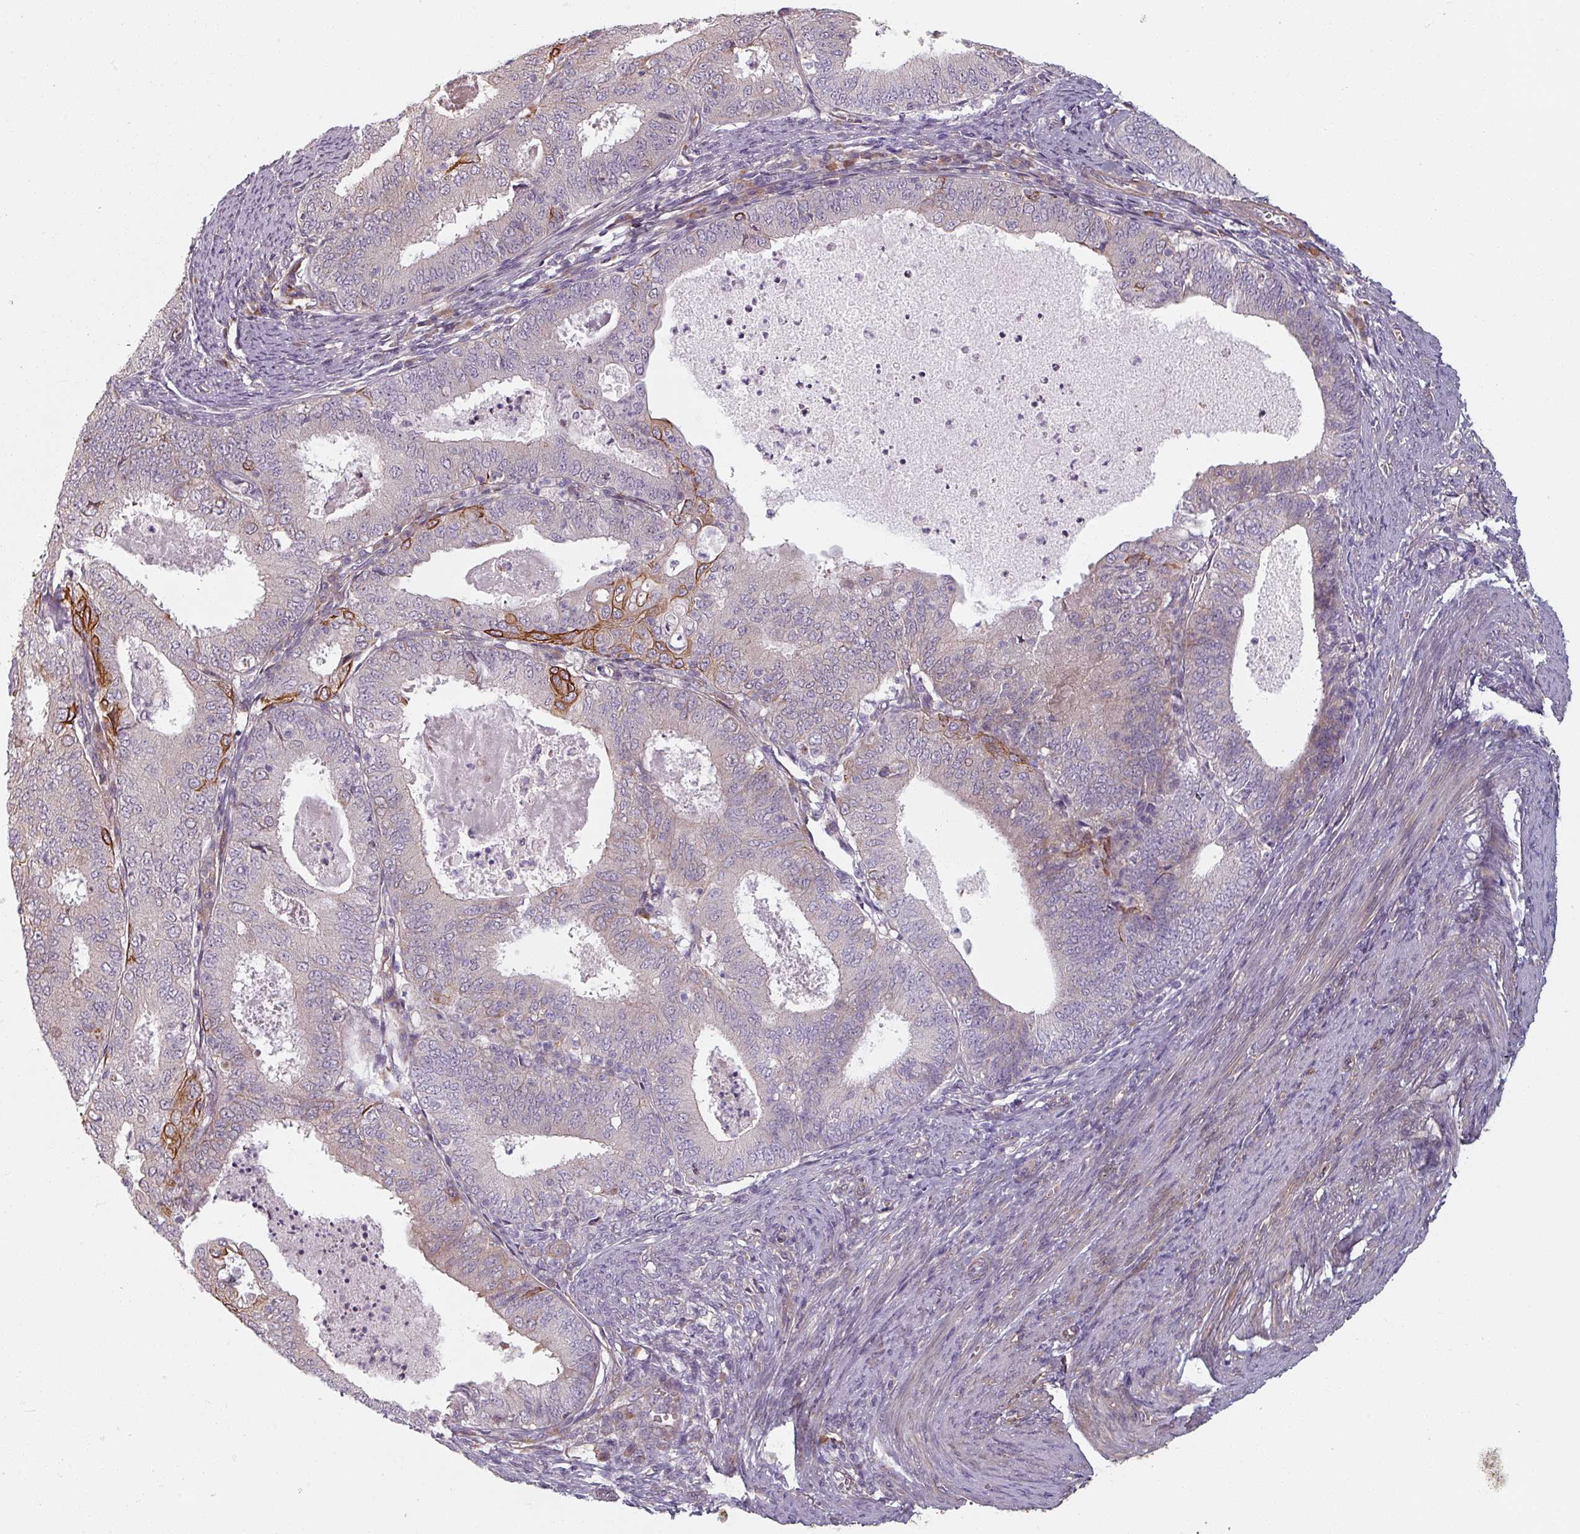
{"staining": {"intensity": "strong", "quantity": "<25%", "location": "cytoplasmic/membranous"}, "tissue": "endometrial cancer", "cell_type": "Tumor cells", "image_type": "cancer", "snomed": [{"axis": "morphology", "description": "Adenocarcinoma, NOS"}, {"axis": "topography", "description": "Endometrium"}], "caption": "A brown stain shows strong cytoplasmic/membranous positivity of a protein in human endometrial cancer tumor cells. (IHC, brightfield microscopy, high magnification).", "gene": "C4BPB", "patient": {"sex": "female", "age": 57}}